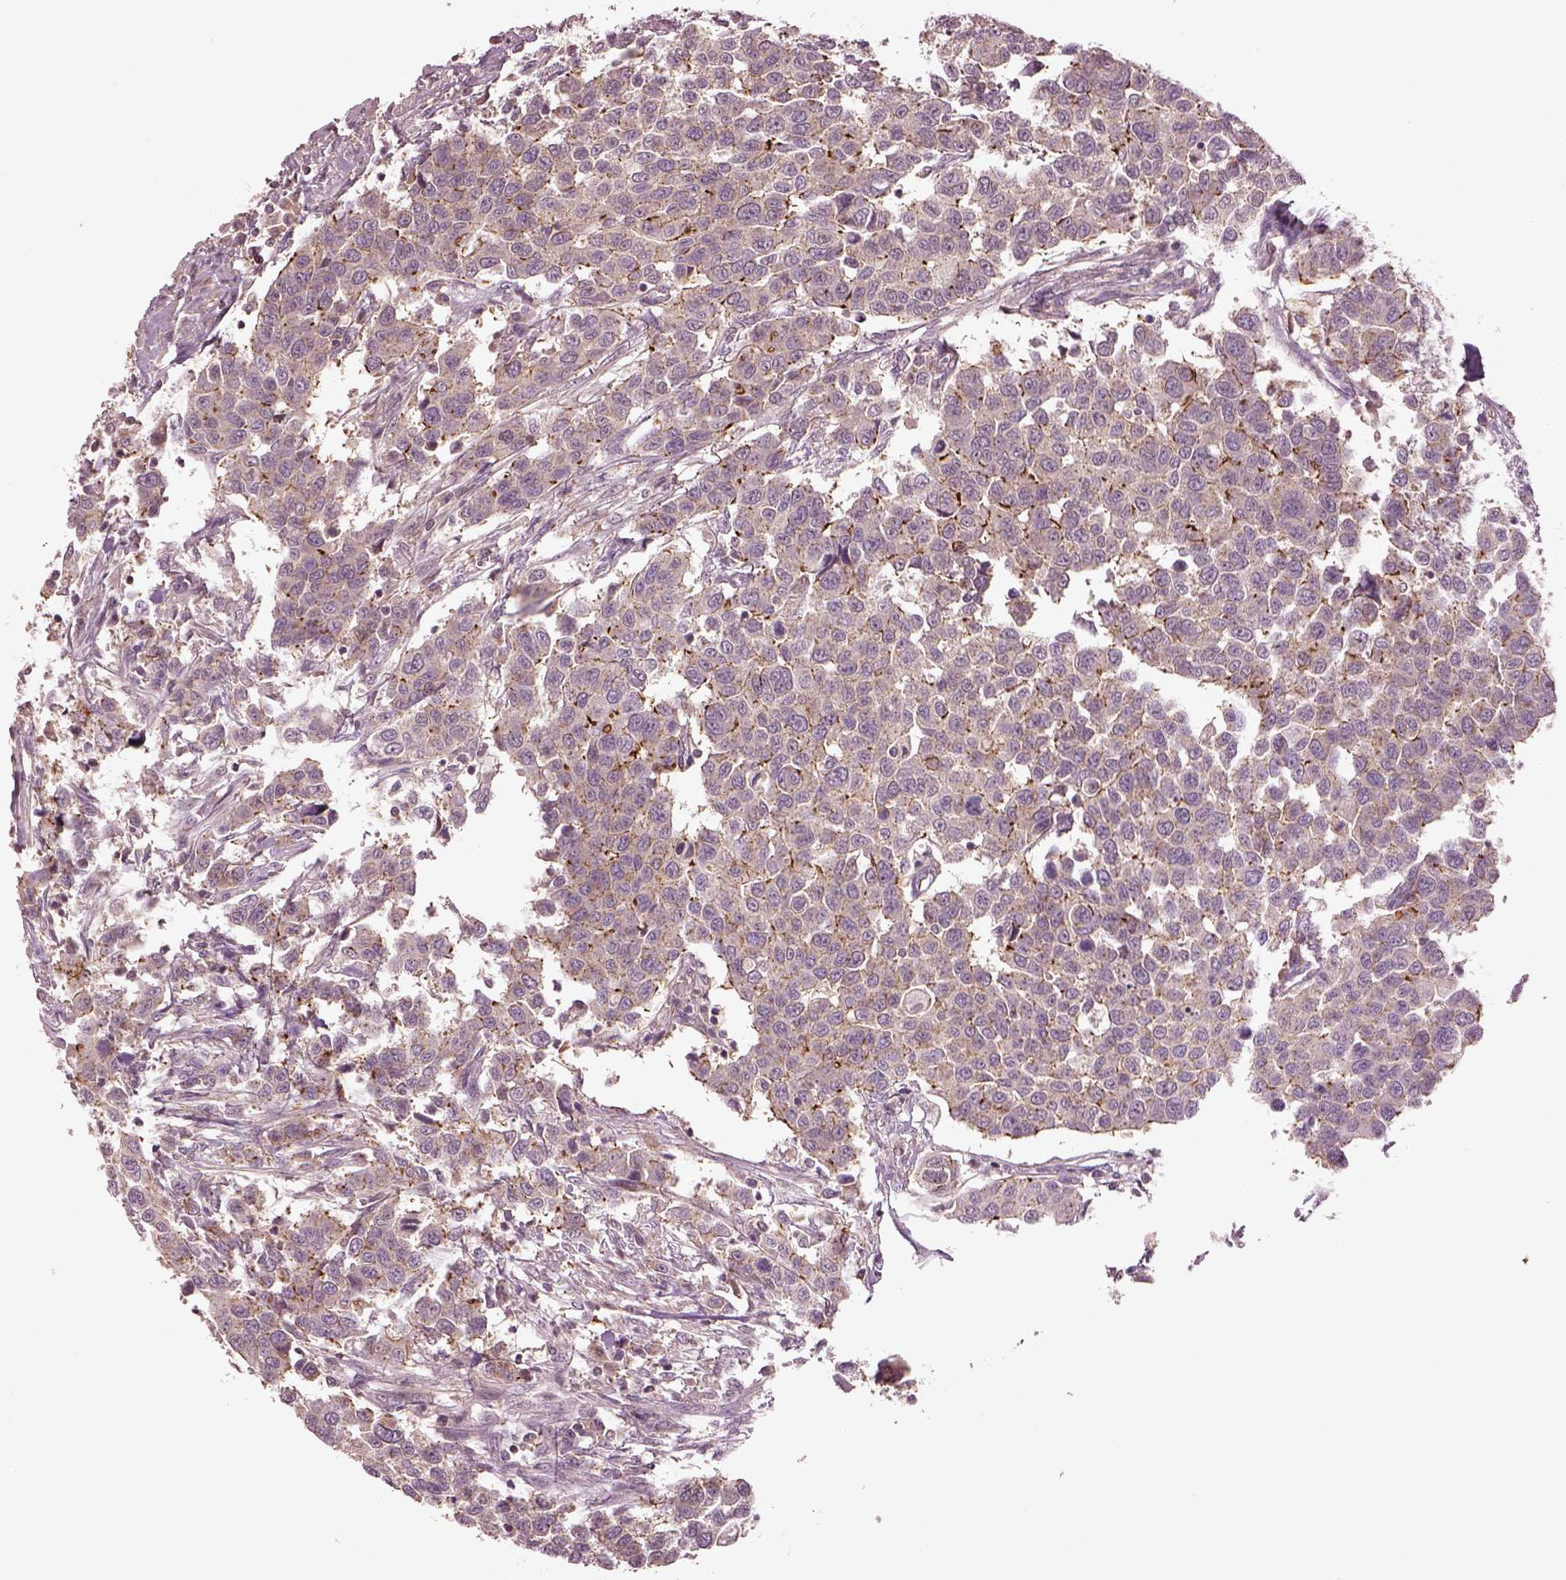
{"staining": {"intensity": "weak", "quantity": ">75%", "location": "cytoplasmic/membranous"}, "tissue": "urothelial cancer", "cell_type": "Tumor cells", "image_type": "cancer", "snomed": [{"axis": "morphology", "description": "Urothelial carcinoma, High grade"}, {"axis": "topography", "description": "Urinary bladder"}], "caption": "An image of urothelial cancer stained for a protein displays weak cytoplasmic/membranous brown staining in tumor cells.", "gene": "MTHFS", "patient": {"sex": "female", "age": 58}}